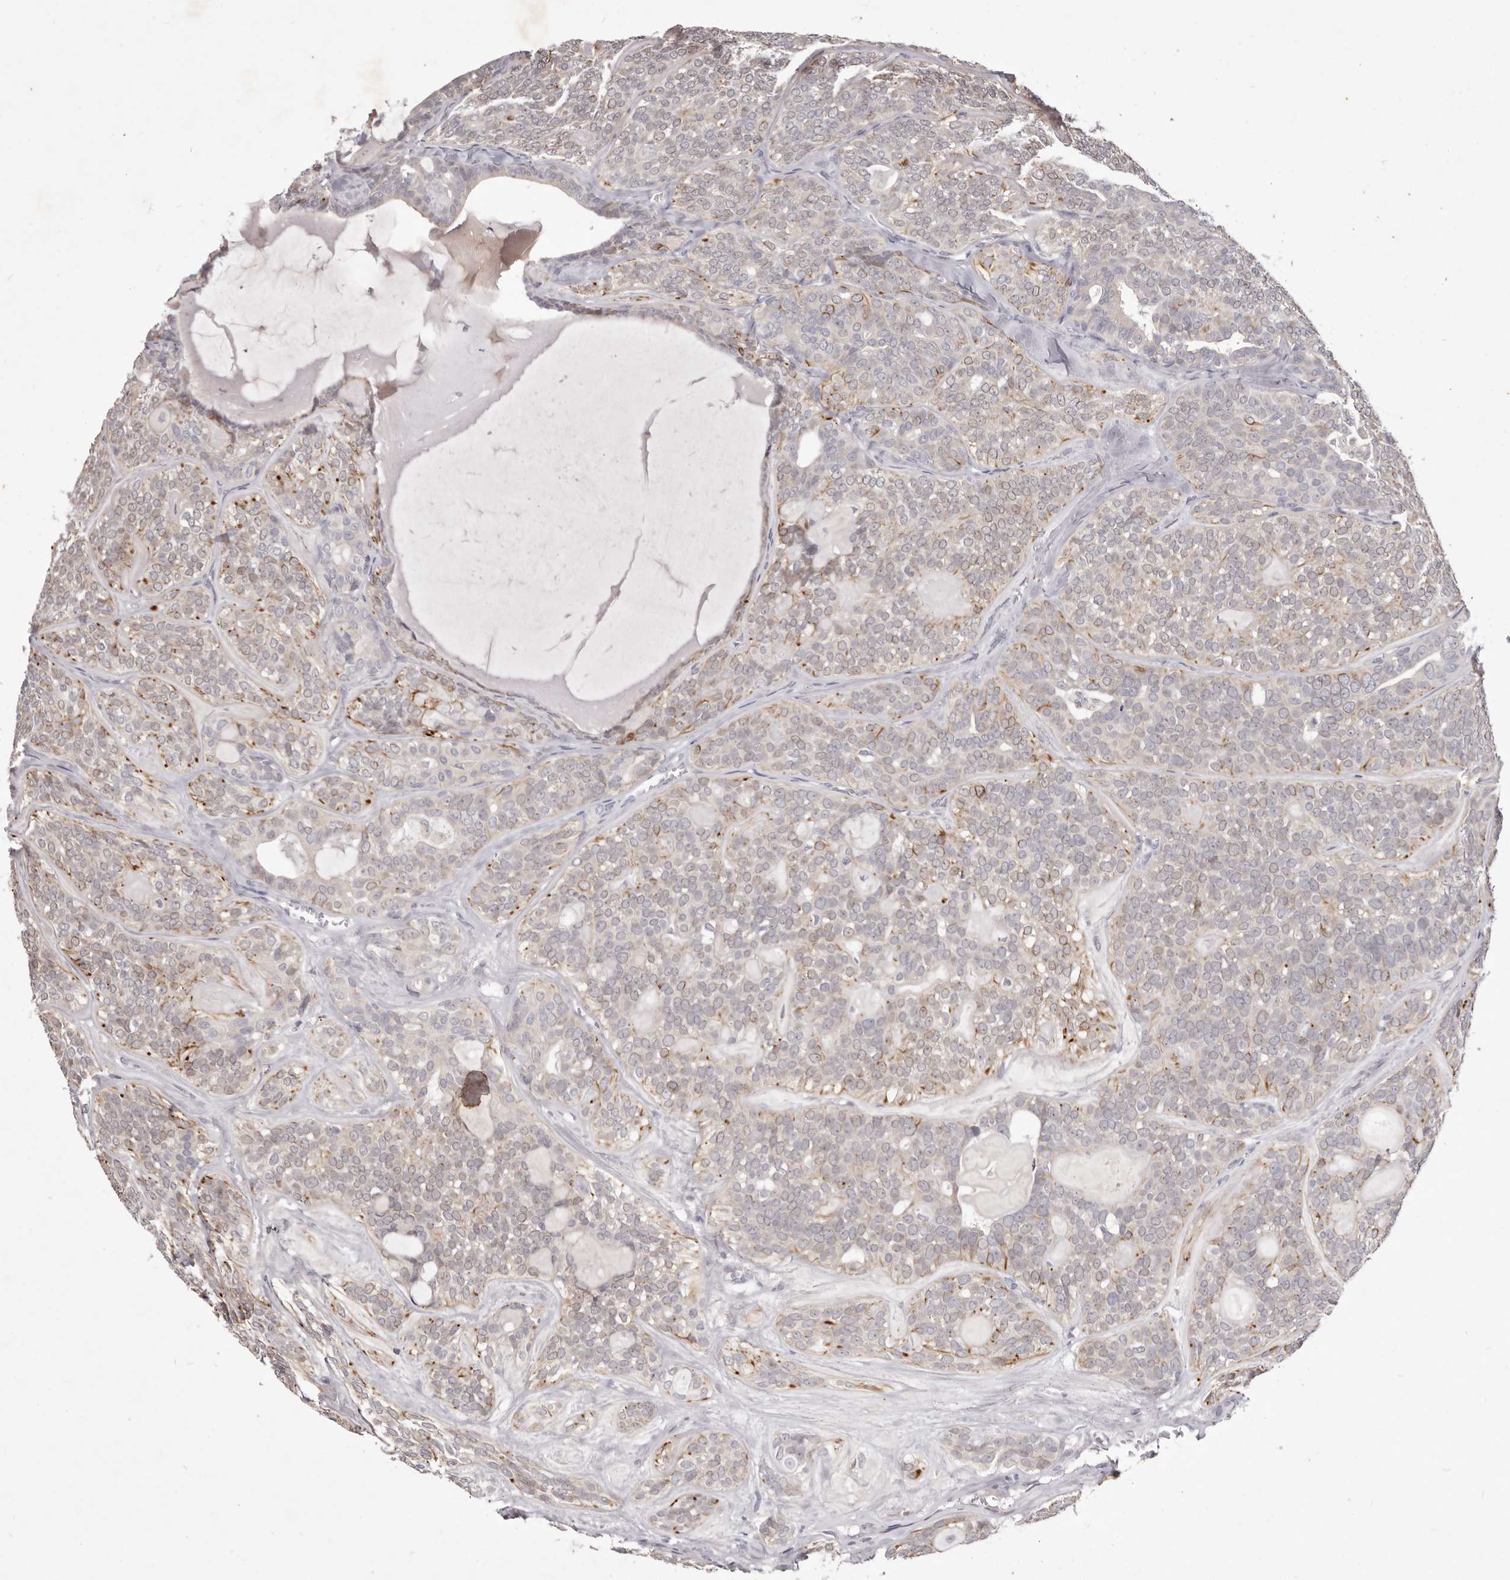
{"staining": {"intensity": "moderate", "quantity": "<25%", "location": "cytoplasmic/membranous"}, "tissue": "head and neck cancer", "cell_type": "Tumor cells", "image_type": "cancer", "snomed": [{"axis": "morphology", "description": "Adenocarcinoma, NOS"}, {"axis": "topography", "description": "Head-Neck"}], "caption": "DAB immunohistochemical staining of head and neck cancer demonstrates moderate cytoplasmic/membranous protein positivity in about <25% of tumor cells.", "gene": "GARNL3", "patient": {"sex": "male", "age": 66}}